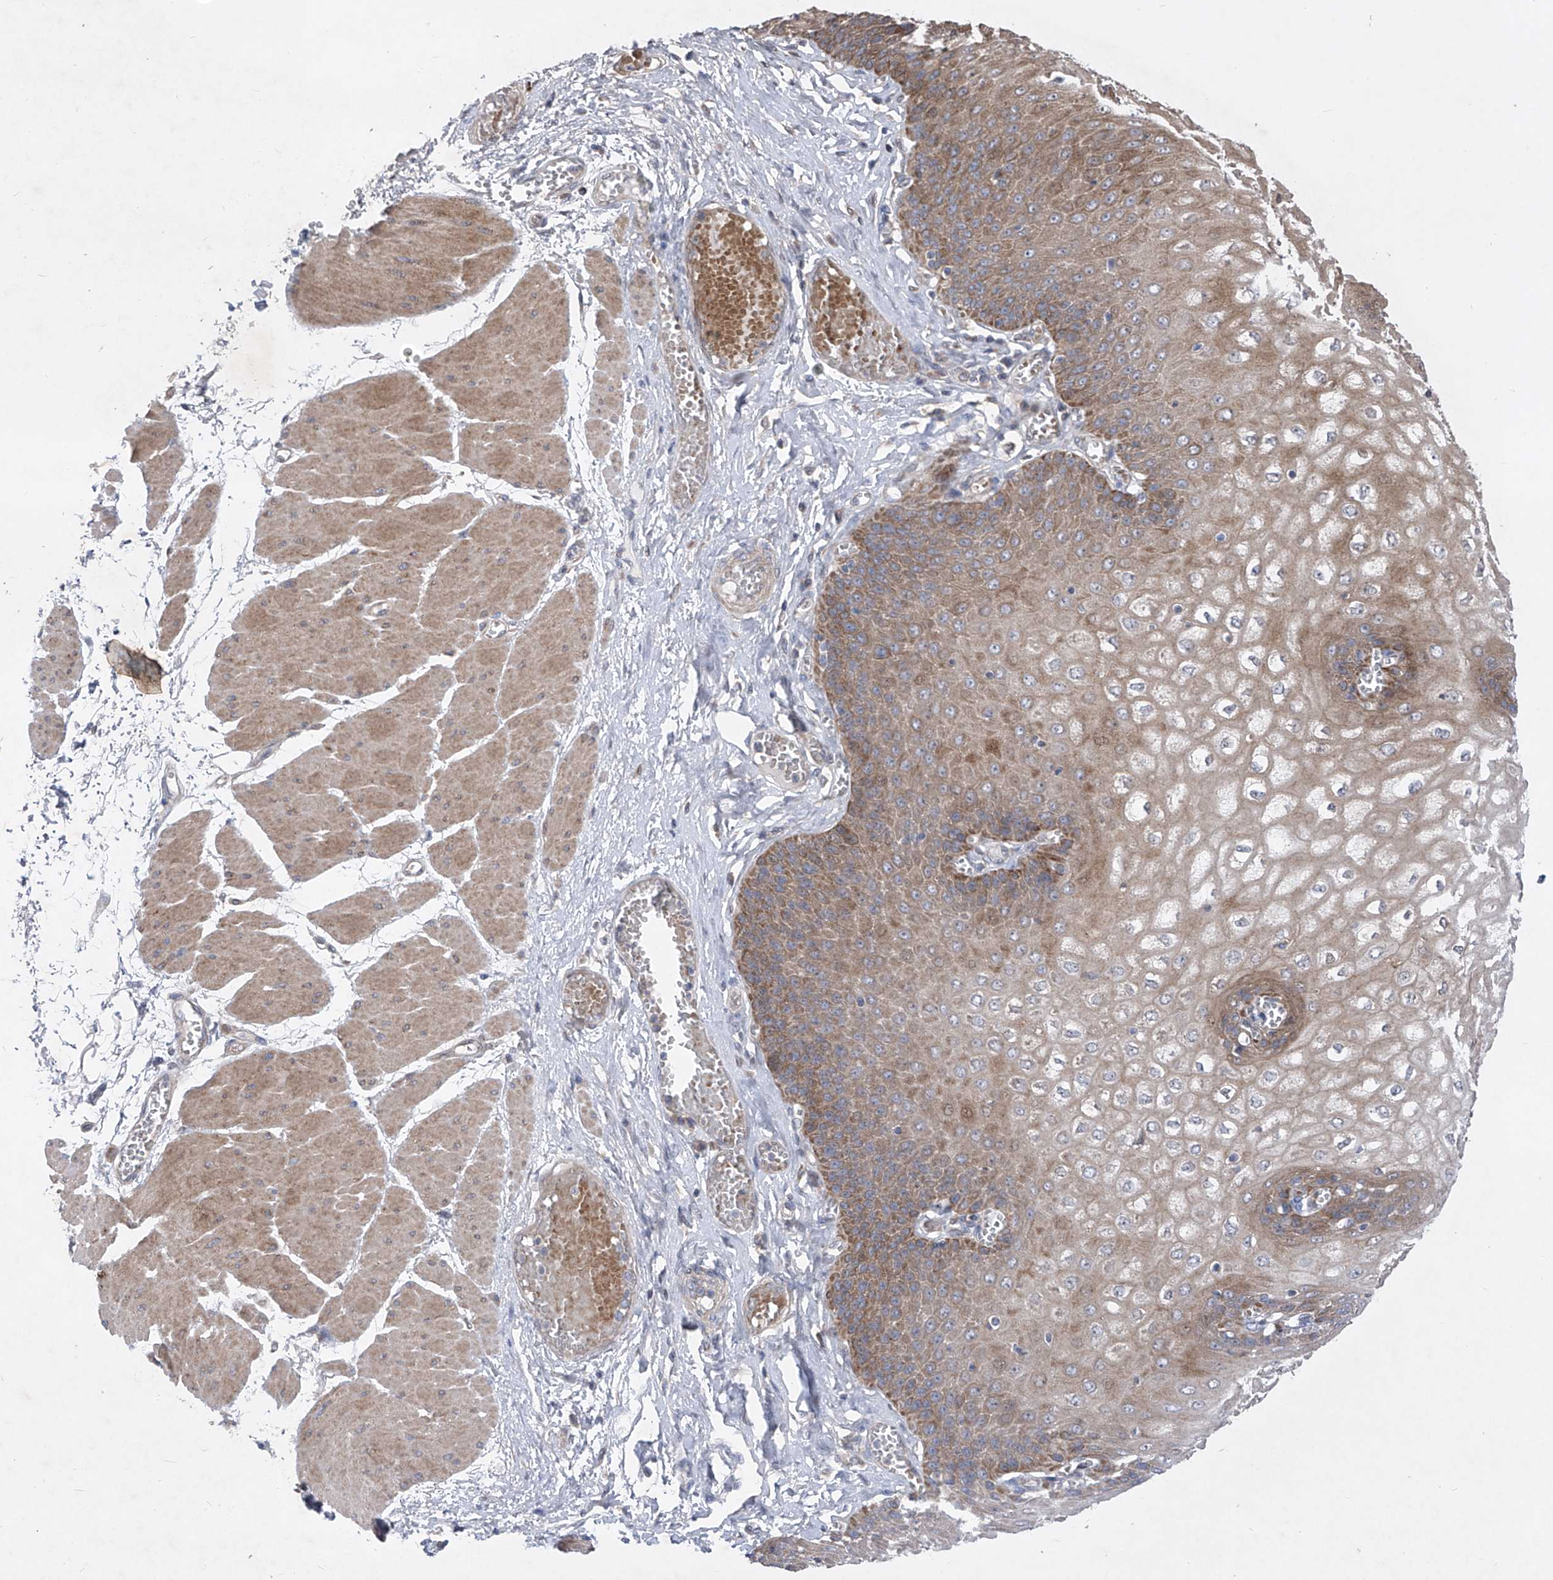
{"staining": {"intensity": "moderate", "quantity": ">75%", "location": "cytoplasmic/membranous"}, "tissue": "esophagus", "cell_type": "Squamous epithelial cells", "image_type": "normal", "snomed": [{"axis": "morphology", "description": "Normal tissue, NOS"}, {"axis": "topography", "description": "Esophagus"}], "caption": "This photomicrograph shows unremarkable esophagus stained with IHC to label a protein in brown. The cytoplasmic/membranous of squamous epithelial cells show moderate positivity for the protein. Nuclei are counter-stained blue.", "gene": "COQ3", "patient": {"sex": "male", "age": 60}}